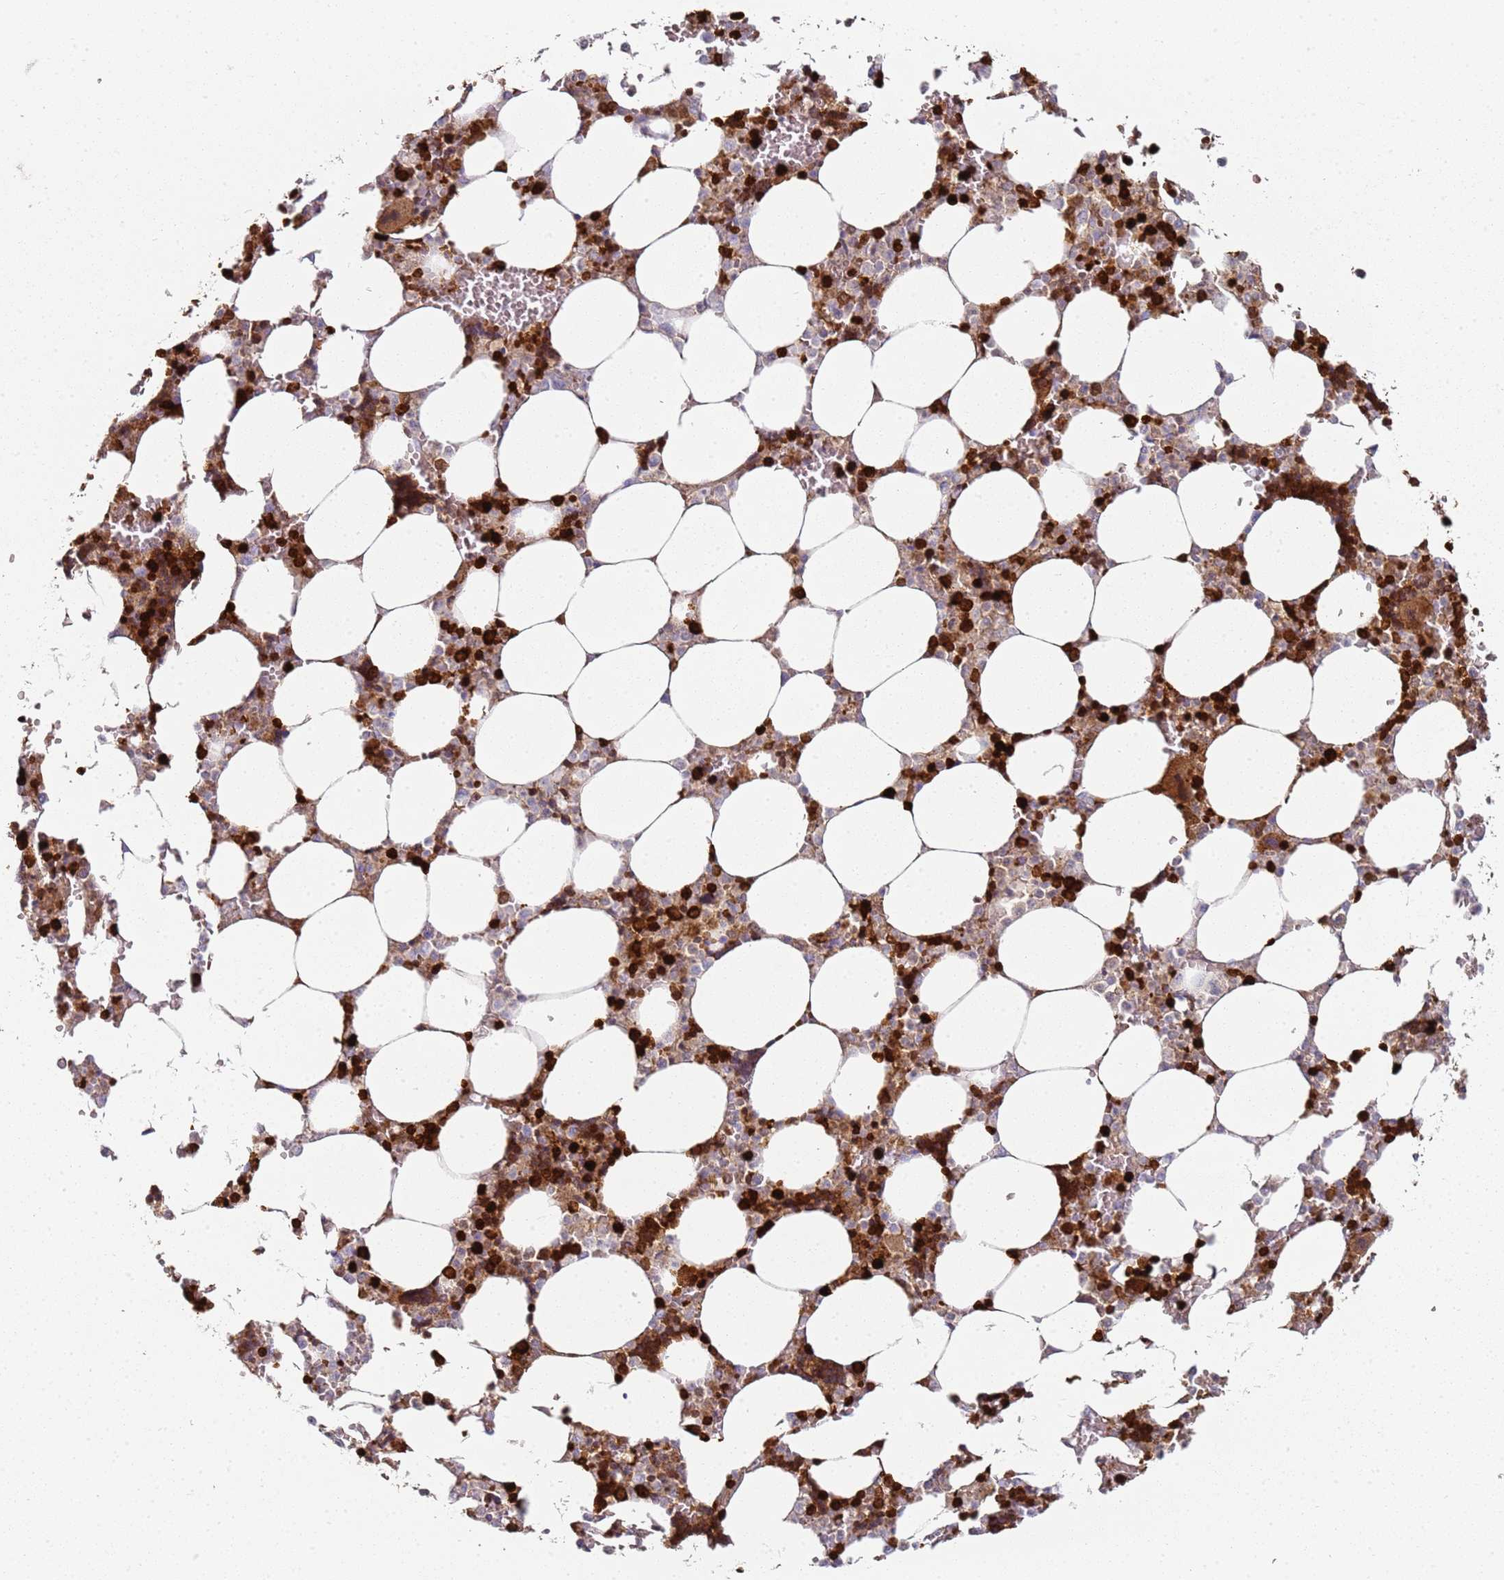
{"staining": {"intensity": "strong", "quantity": "25%-75%", "location": "cytoplasmic/membranous,nuclear"}, "tissue": "bone marrow", "cell_type": "Hematopoietic cells", "image_type": "normal", "snomed": [{"axis": "morphology", "description": "Normal tissue, NOS"}, {"axis": "topography", "description": "Bone marrow"}], "caption": "The image displays staining of benign bone marrow, revealing strong cytoplasmic/membranous,nuclear protein staining (brown color) within hematopoietic cells. (DAB IHC with brightfield microscopy, high magnification).", "gene": "S100A4", "patient": {"sex": "male", "age": 64}}